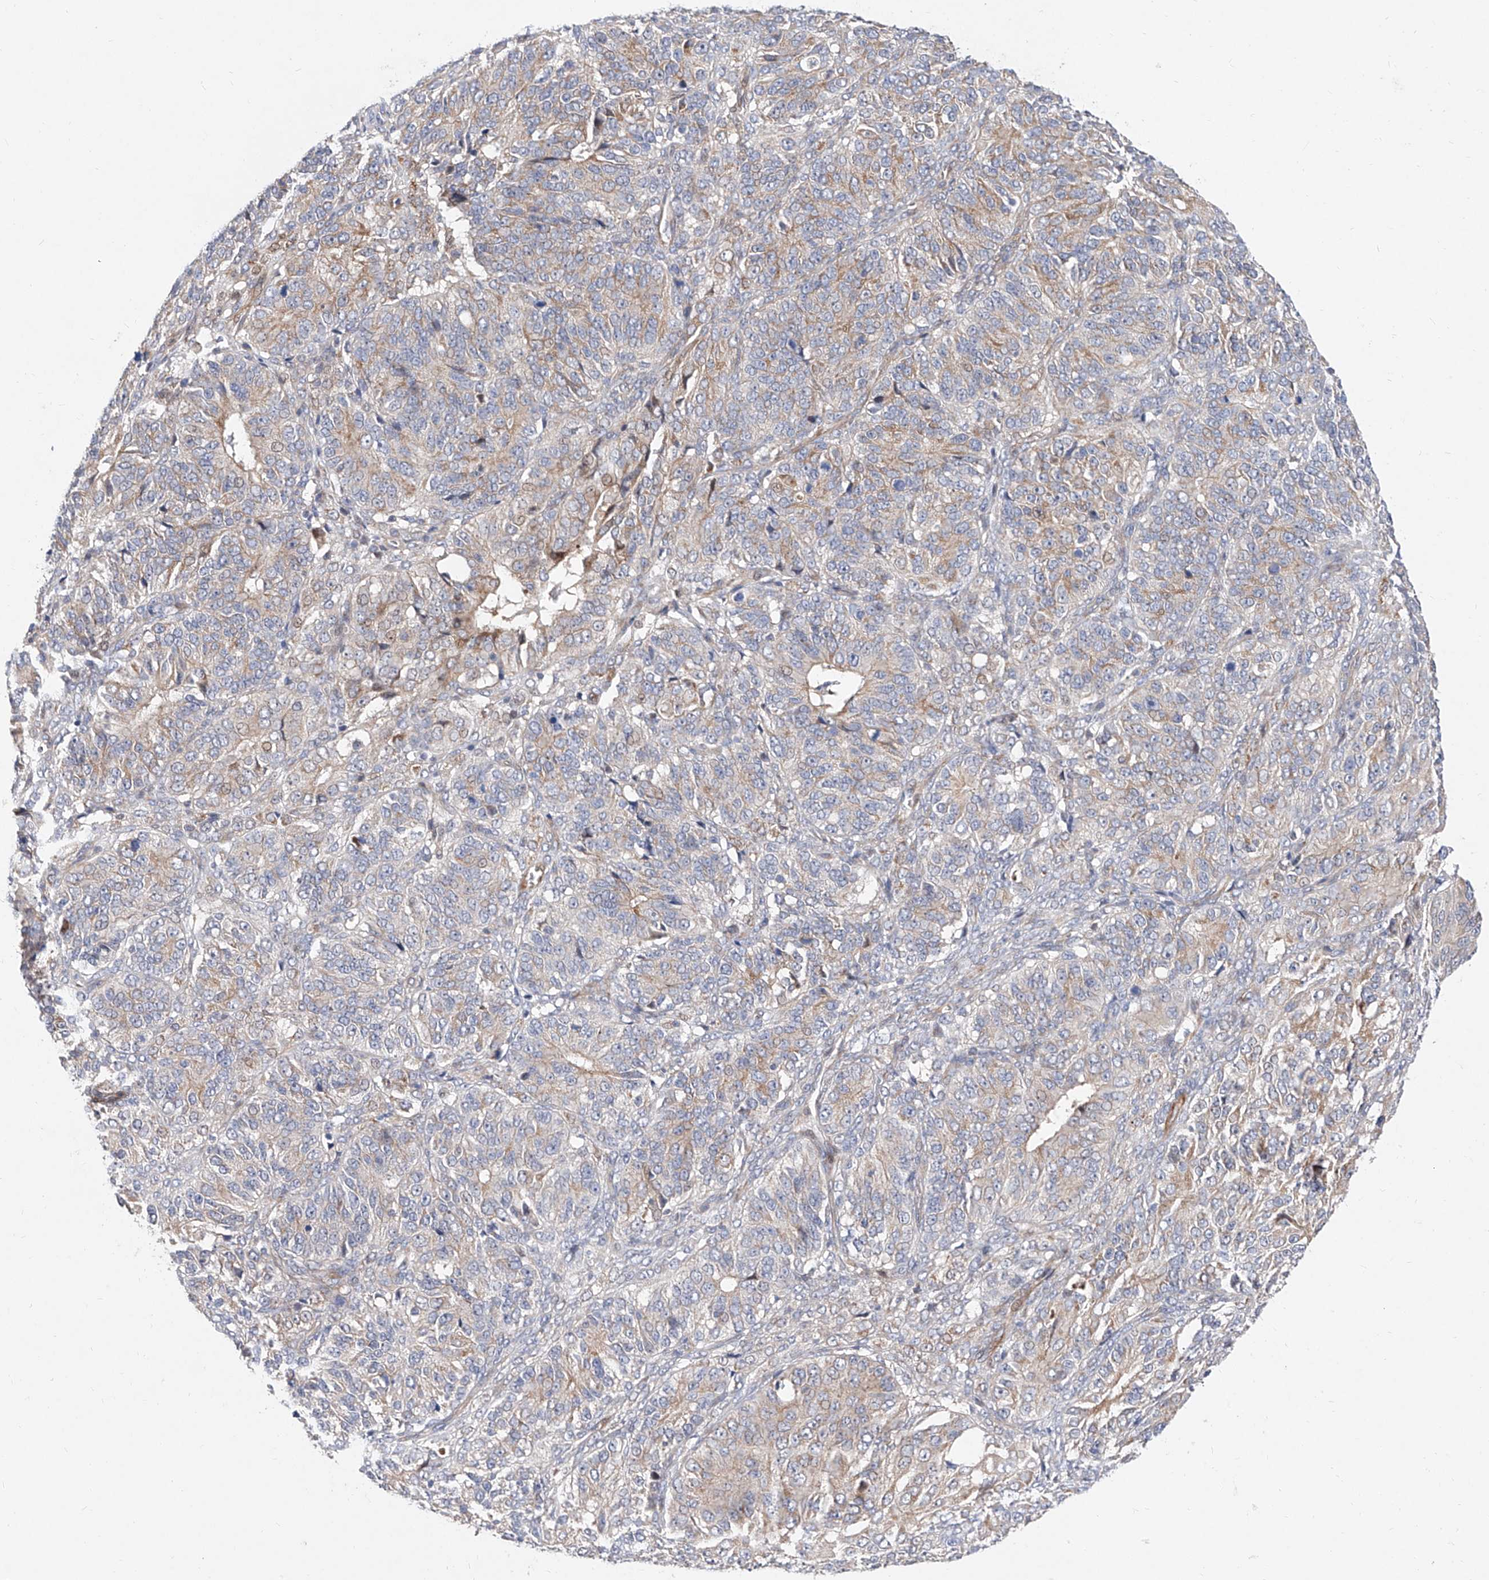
{"staining": {"intensity": "weak", "quantity": "<25%", "location": "cytoplasmic/membranous"}, "tissue": "ovarian cancer", "cell_type": "Tumor cells", "image_type": "cancer", "snomed": [{"axis": "morphology", "description": "Carcinoma, endometroid"}, {"axis": "topography", "description": "Ovary"}], "caption": "This is an immunohistochemistry (IHC) image of ovarian cancer. There is no staining in tumor cells.", "gene": "FUCA2", "patient": {"sex": "female", "age": 51}}